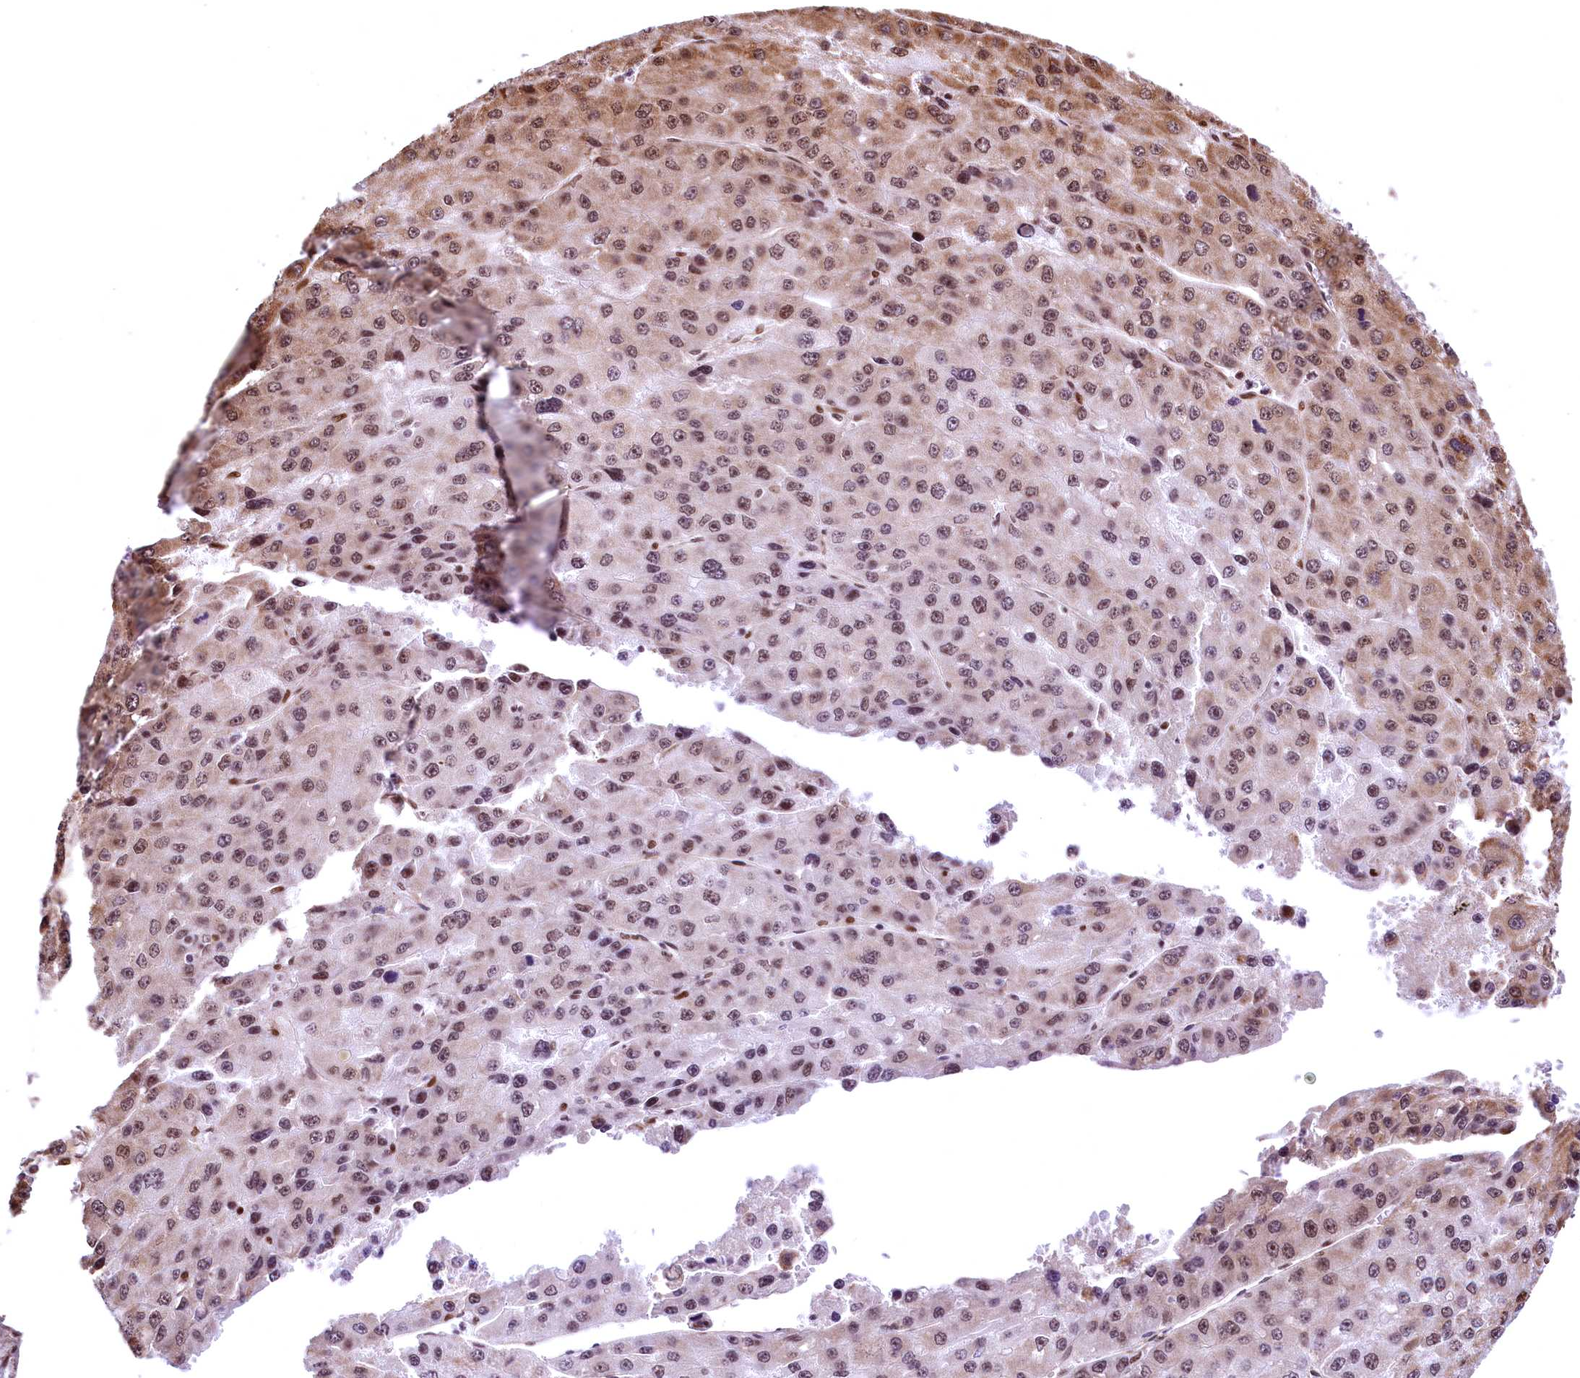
{"staining": {"intensity": "moderate", "quantity": "<25%", "location": "cytoplasmic/membranous,nuclear"}, "tissue": "liver cancer", "cell_type": "Tumor cells", "image_type": "cancer", "snomed": [{"axis": "morphology", "description": "Carcinoma, Hepatocellular, NOS"}, {"axis": "topography", "description": "Liver"}], "caption": "Protein staining of hepatocellular carcinoma (liver) tissue reveals moderate cytoplasmic/membranous and nuclear positivity in about <25% of tumor cells. (DAB (3,3'-diaminobenzidine) IHC with brightfield microscopy, high magnification).", "gene": "PDS5B", "patient": {"sex": "female", "age": 73}}